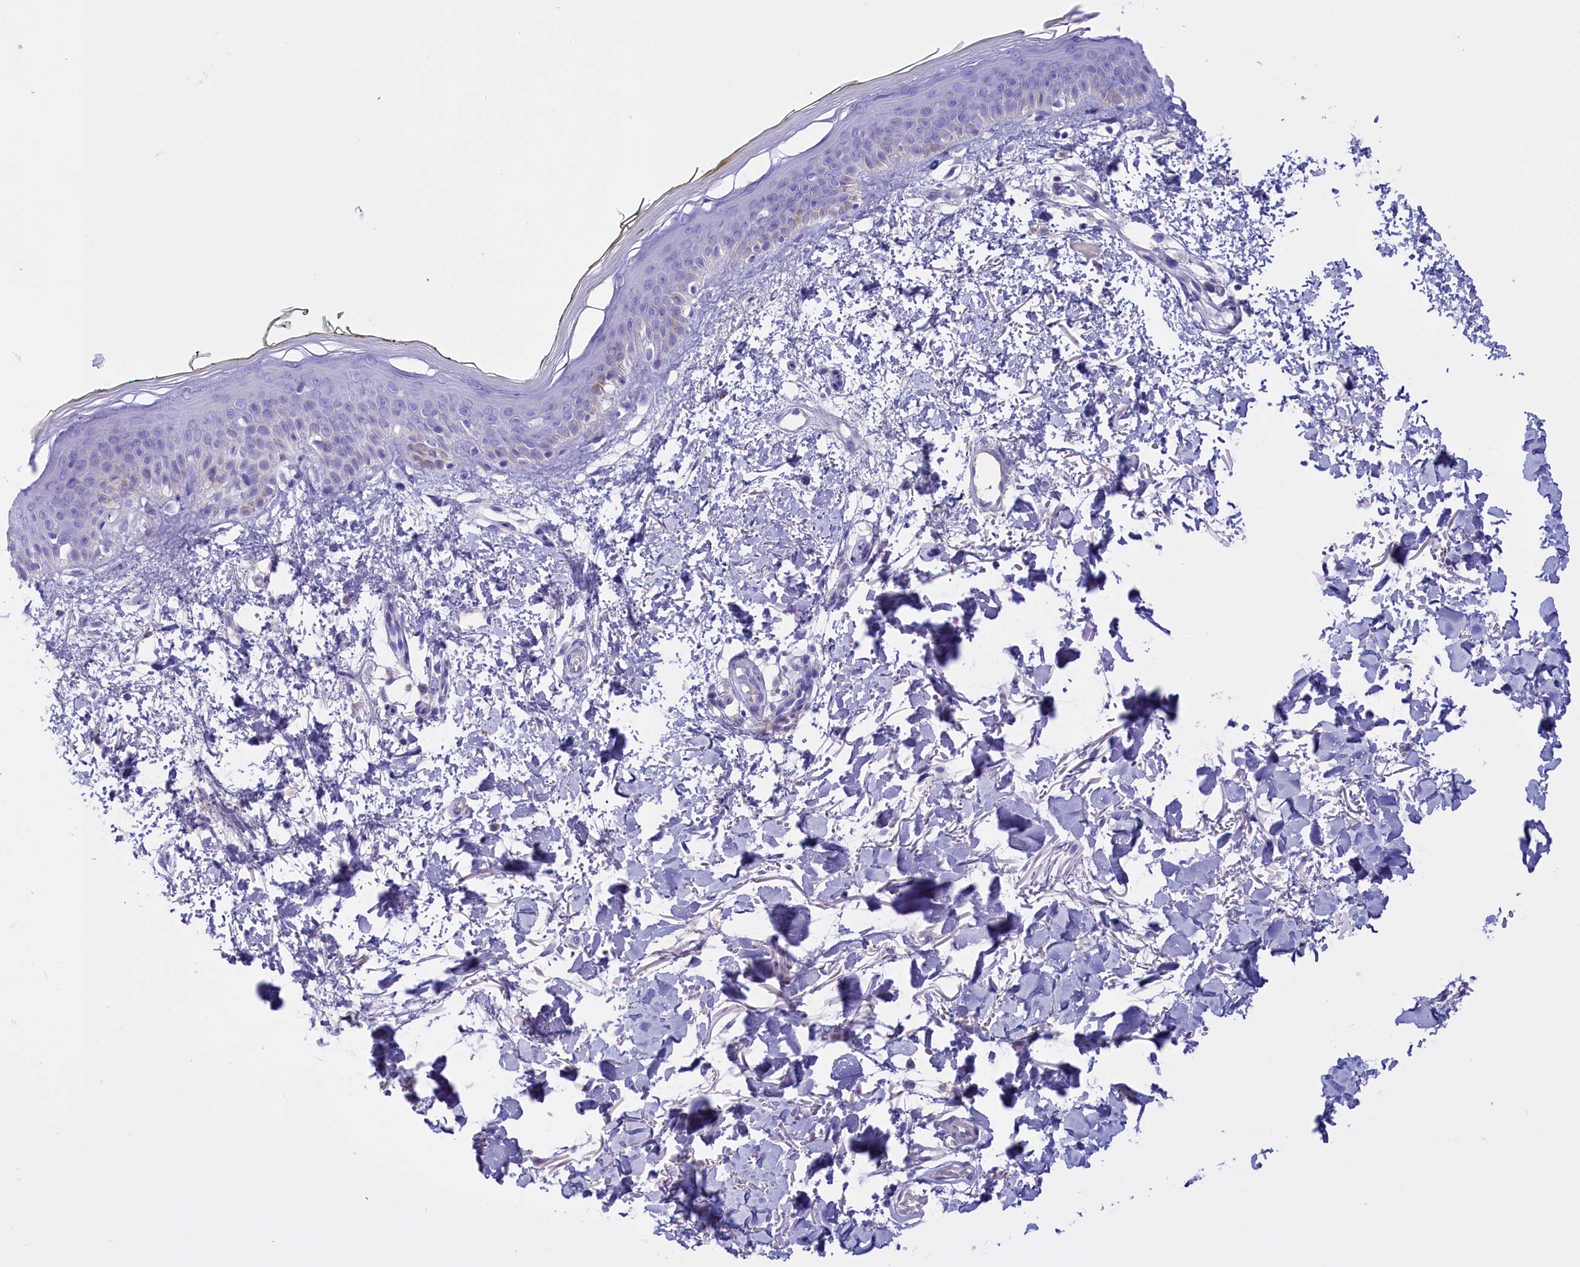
{"staining": {"intensity": "negative", "quantity": "none", "location": "none"}, "tissue": "skin", "cell_type": "Fibroblasts", "image_type": "normal", "snomed": [{"axis": "morphology", "description": "Normal tissue, NOS"}, {"axis": "topography", "description": "Skin"}], "caption": "The photomicrograph reveals no significant positivity in fibroblasts of skin. (Stains: DAB (3,3'-diaminobenzidine) immunohistochemistry (IHC) with hematoxylin counter stain, Microscopy: brightfield microscopy at high magnification).", "gene": "PROK2", "patient": {"sex": "male", "age": 62}}